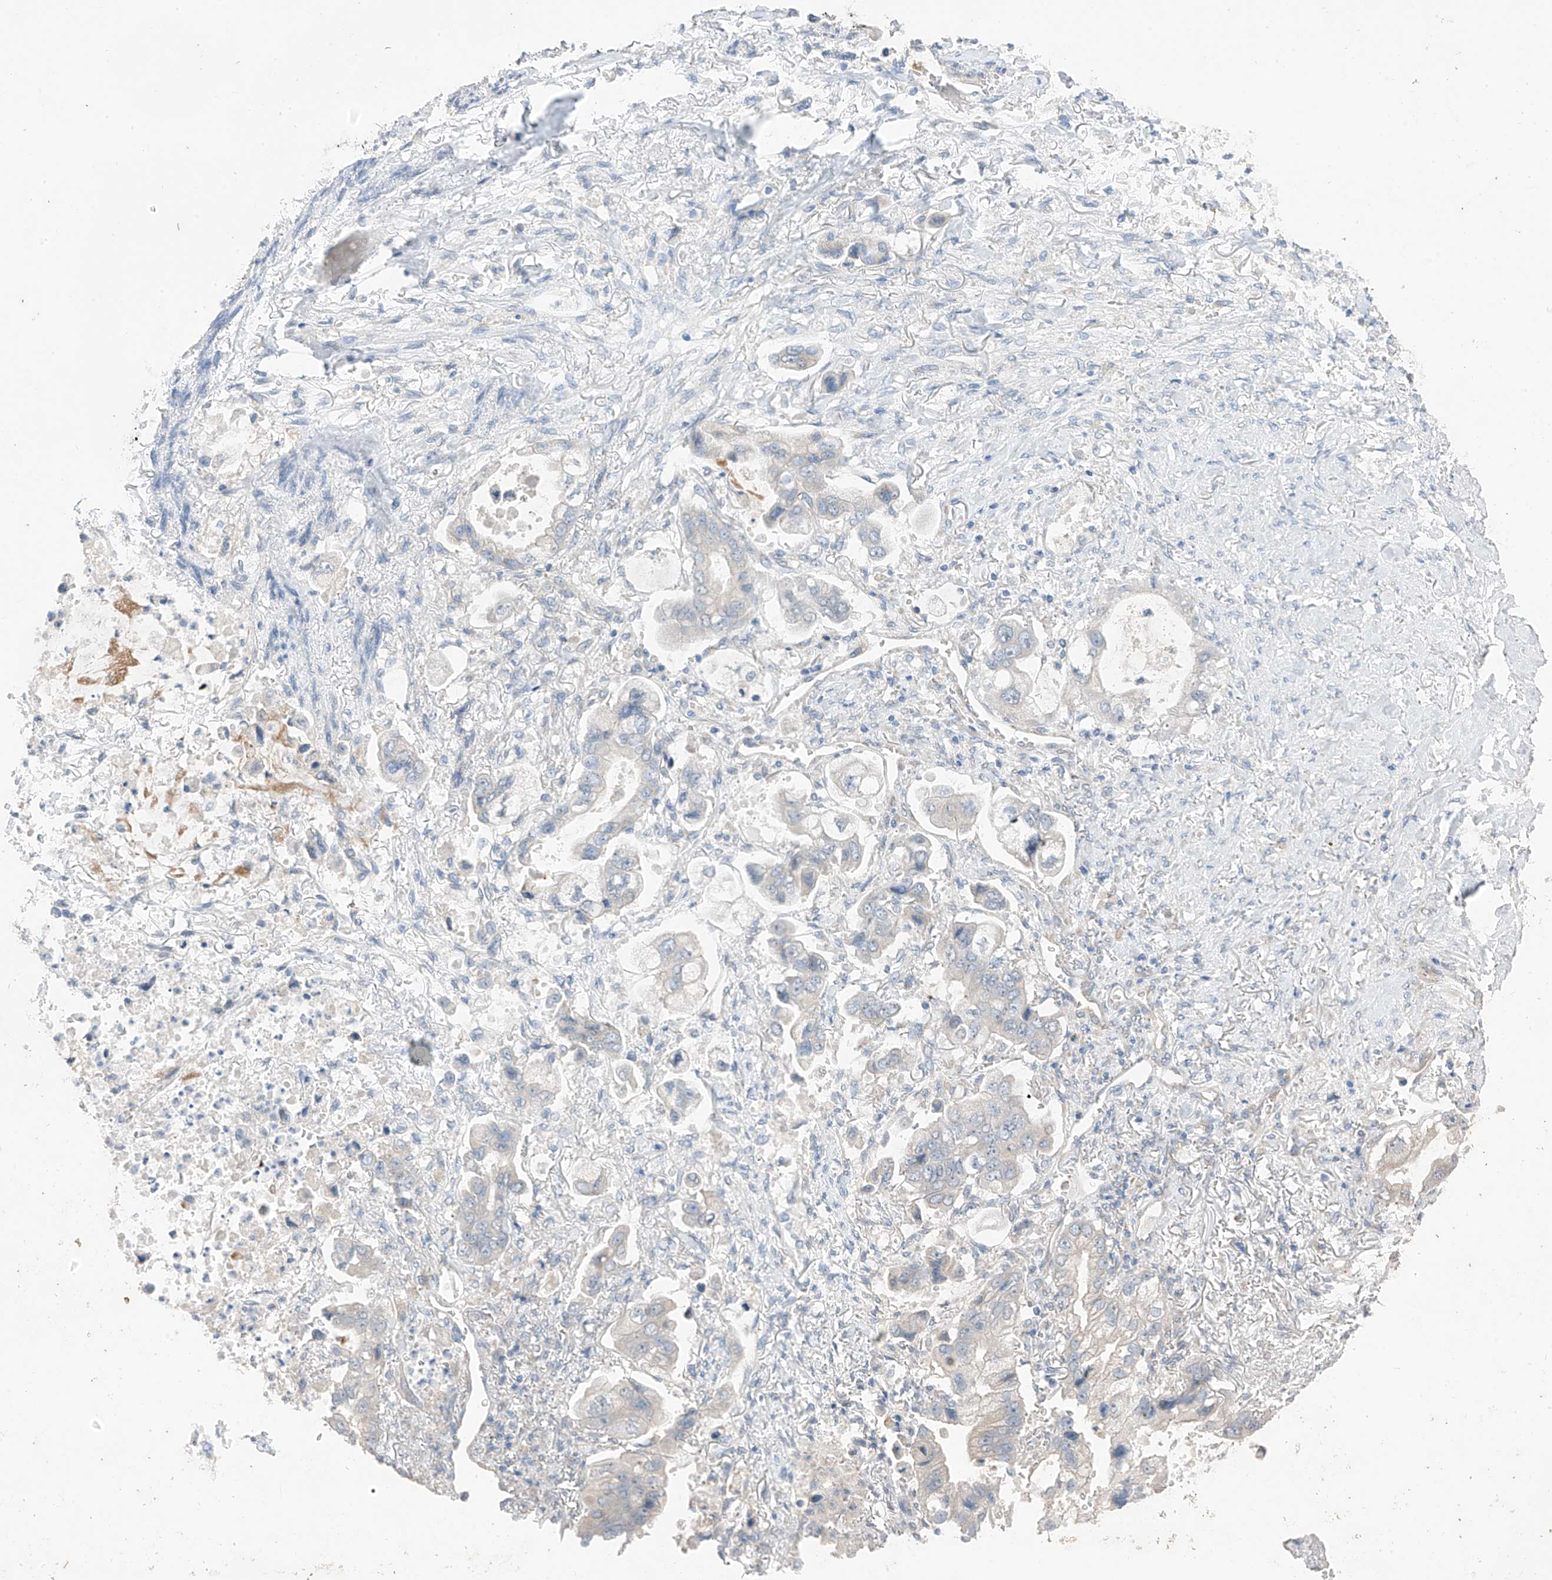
{"staining": {"intensity": "negative", "quantity": "none", "location": "none"}, "tissue": "stomach cancer", "cell_type": "Tumor cells", "image_type": "cancer", "snomed": [{"axis": "morphology", "description": "Adenocarcinoma, NOS"}, {"axis": "topography", "description": "Stomach"}], "caption": "Immunohistochemistry (IHC) image of neoplastic tissue: adenocarcinoma (stomach) stained with DAB (3,3'-diaminobenzidine) shows no significant protein positivity in tumor cells.", "gene": "NALCN", "patient": {"sex": "male", "age": 62}}